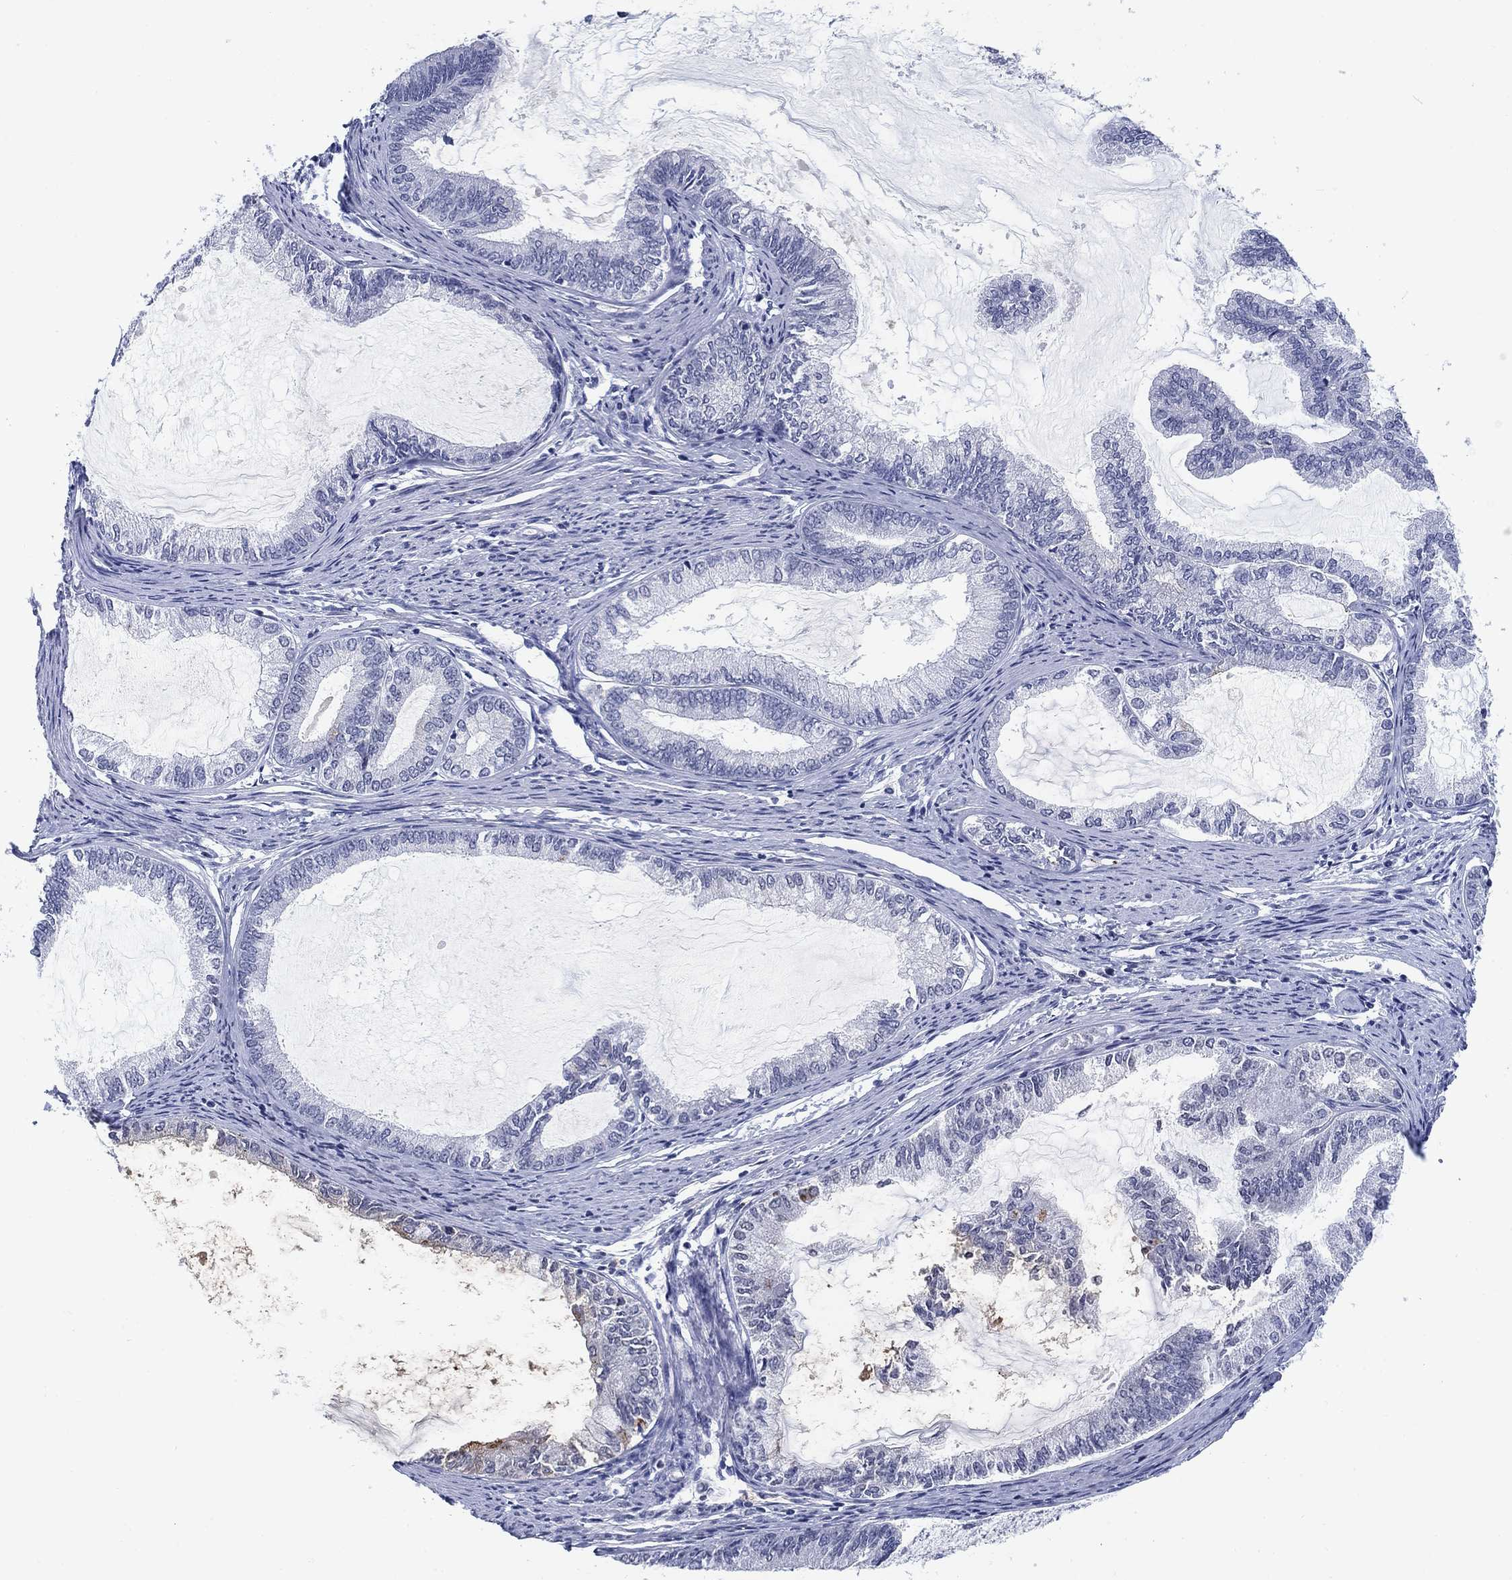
{"staining": {"intensity": "negative", "quantity": "none", "location": "none"}, "tissue": "endometrial cancer", "cell_type": "Tumor cells", "image_type": "cancer", "snomed": [{"axis": "morphology", "description": "Adenocarcinoma, NOS"}, {"axis": "topography", "description": "Endometrium"}], "caption": "Tumor cells are negative for brown protein staining in endometrial cancer.", "gene": "OTUB2", "patient": {"sex": "female", "age": 86}}